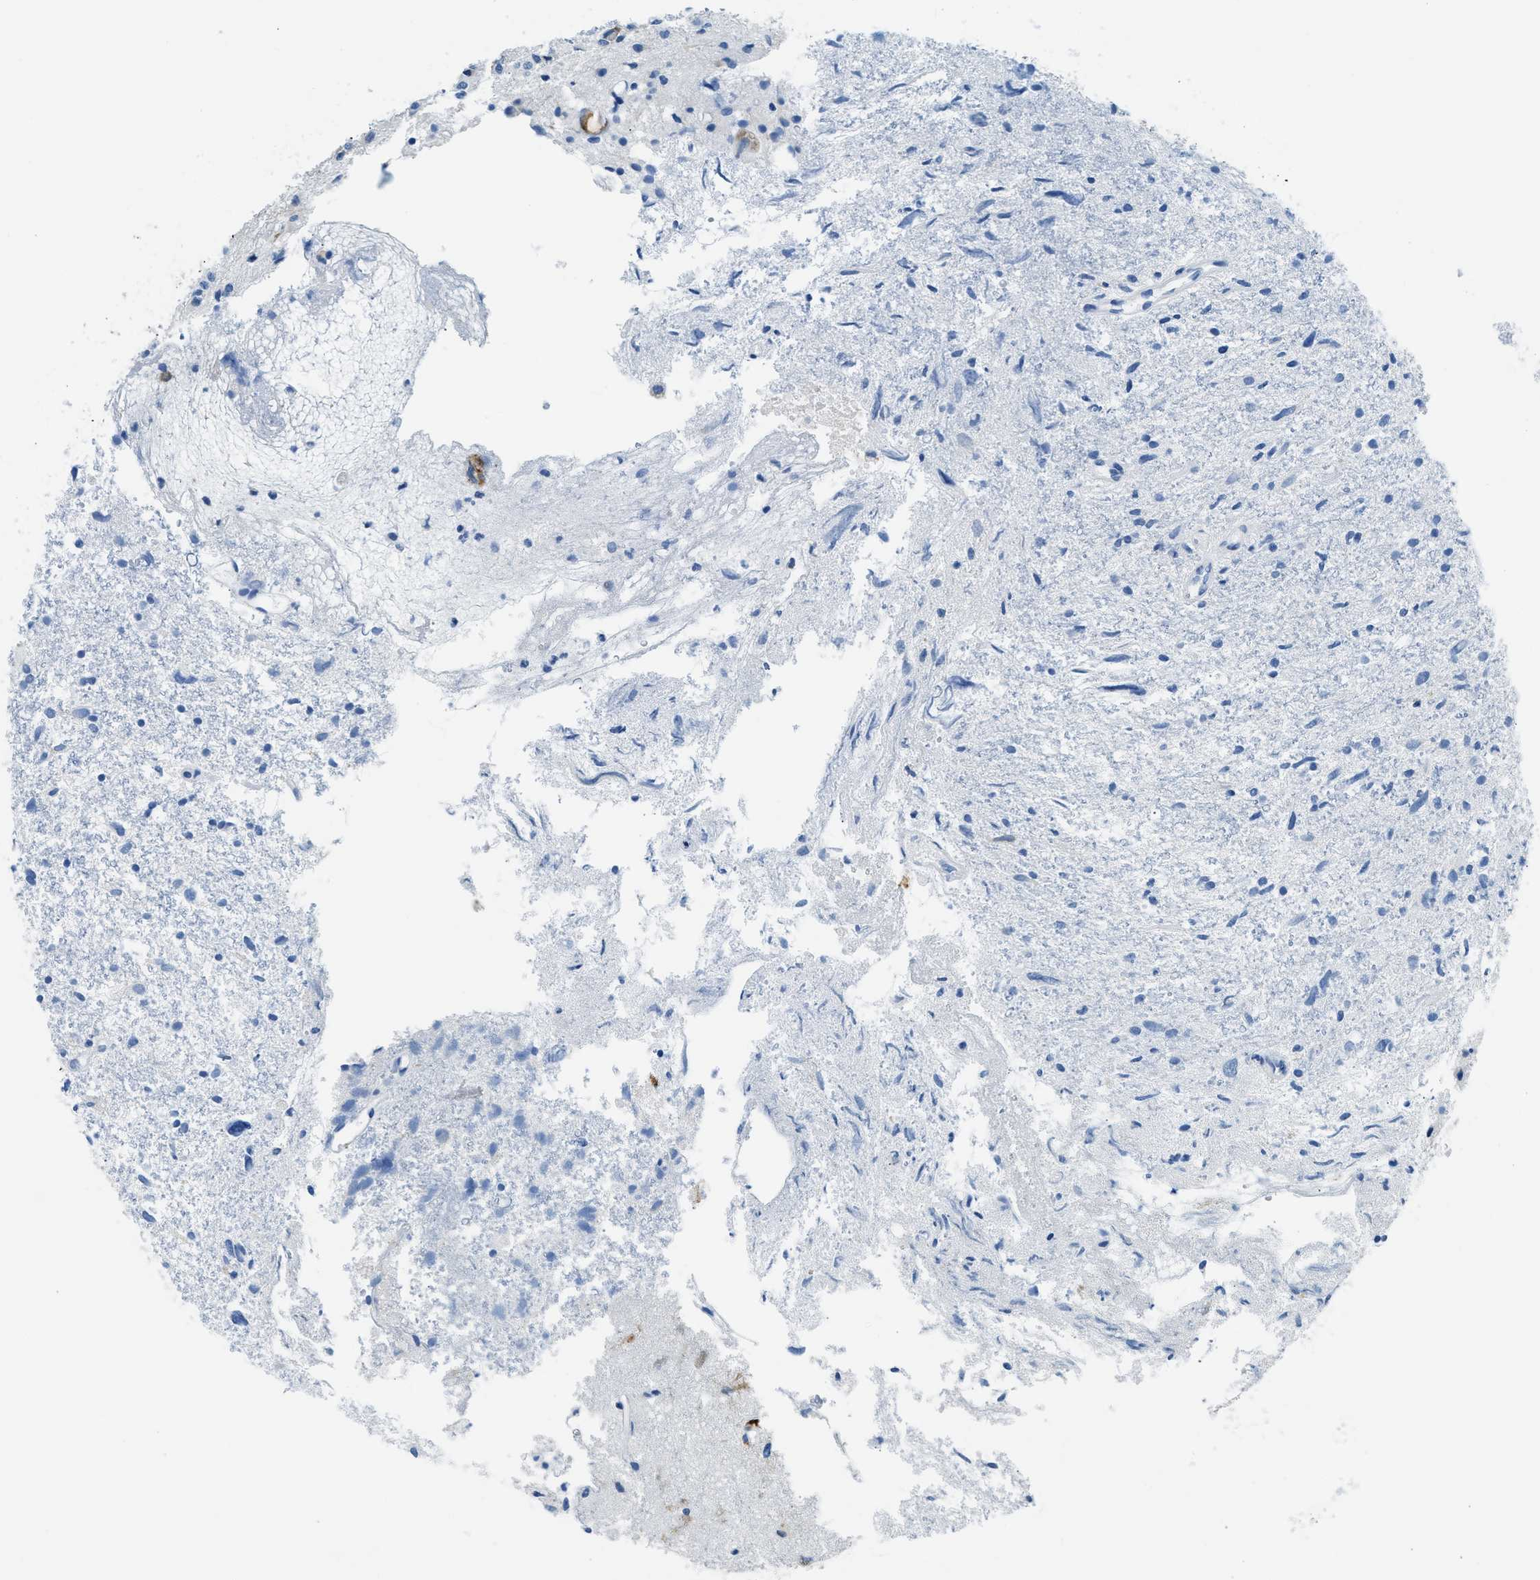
{"staining": {"intensity": "negative", "quantity": "none", "location": "none"}, "tissue": "glioma", "cell_type": "Tumor cells", "image_type": "cancer", "snomed": [{"axis": "morphology", "description": "Glioma, malignant, High grade"}, {"axis": "topography", "description": "Brain"}], "caption": "Immunohistochemistry of human malignant glioma (high-grade) demonstrates no staining in tumor cells.", "gene": "CLDN18", "patient": {"sex": "female", "age": 59}}